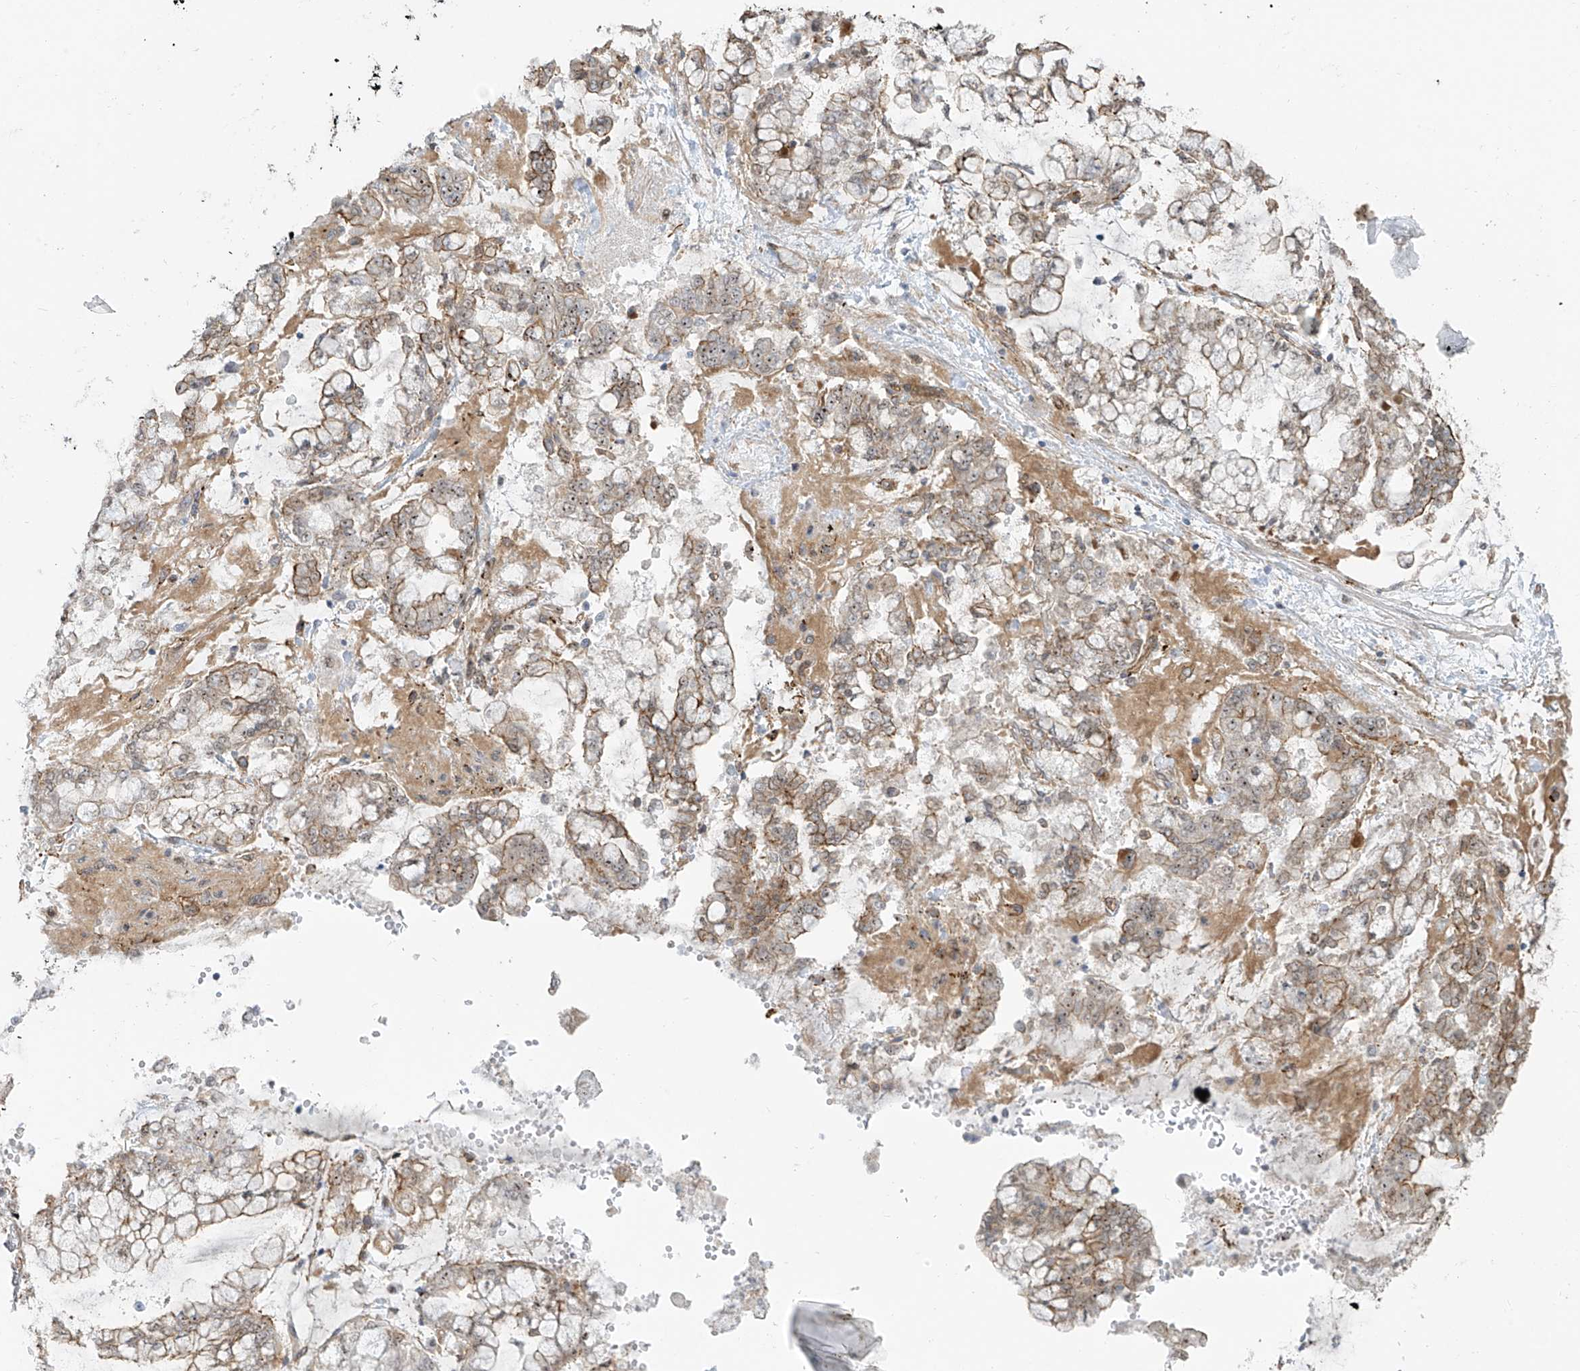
{"staining": {"intensity": "moderate", "quantity": "25%-75%", "location": "cytoplasmic/membranous"}, "tissue": "stomach cancer", "cell_type": "Tumor cells", "image_type": "cancer", "snomed": [{"axis": "morphology", "description": "Normal tissue, NOS"}, {"axis": "morphology", "description": "Adenocarcinoma, NOS"}, {"axis": "topography", "description": "Stomach, upper"}, {"axis": "topography", "description": "Stomach"}], "caption": "Adenocarcinoma (stomach) stained with a brown dye displays moderate cytoplasmic/membranous positive staining in approximately 25%-75% of tumor cells.", "gene": "TUBE1", "patient": {"sex": "male", "age": 76}}